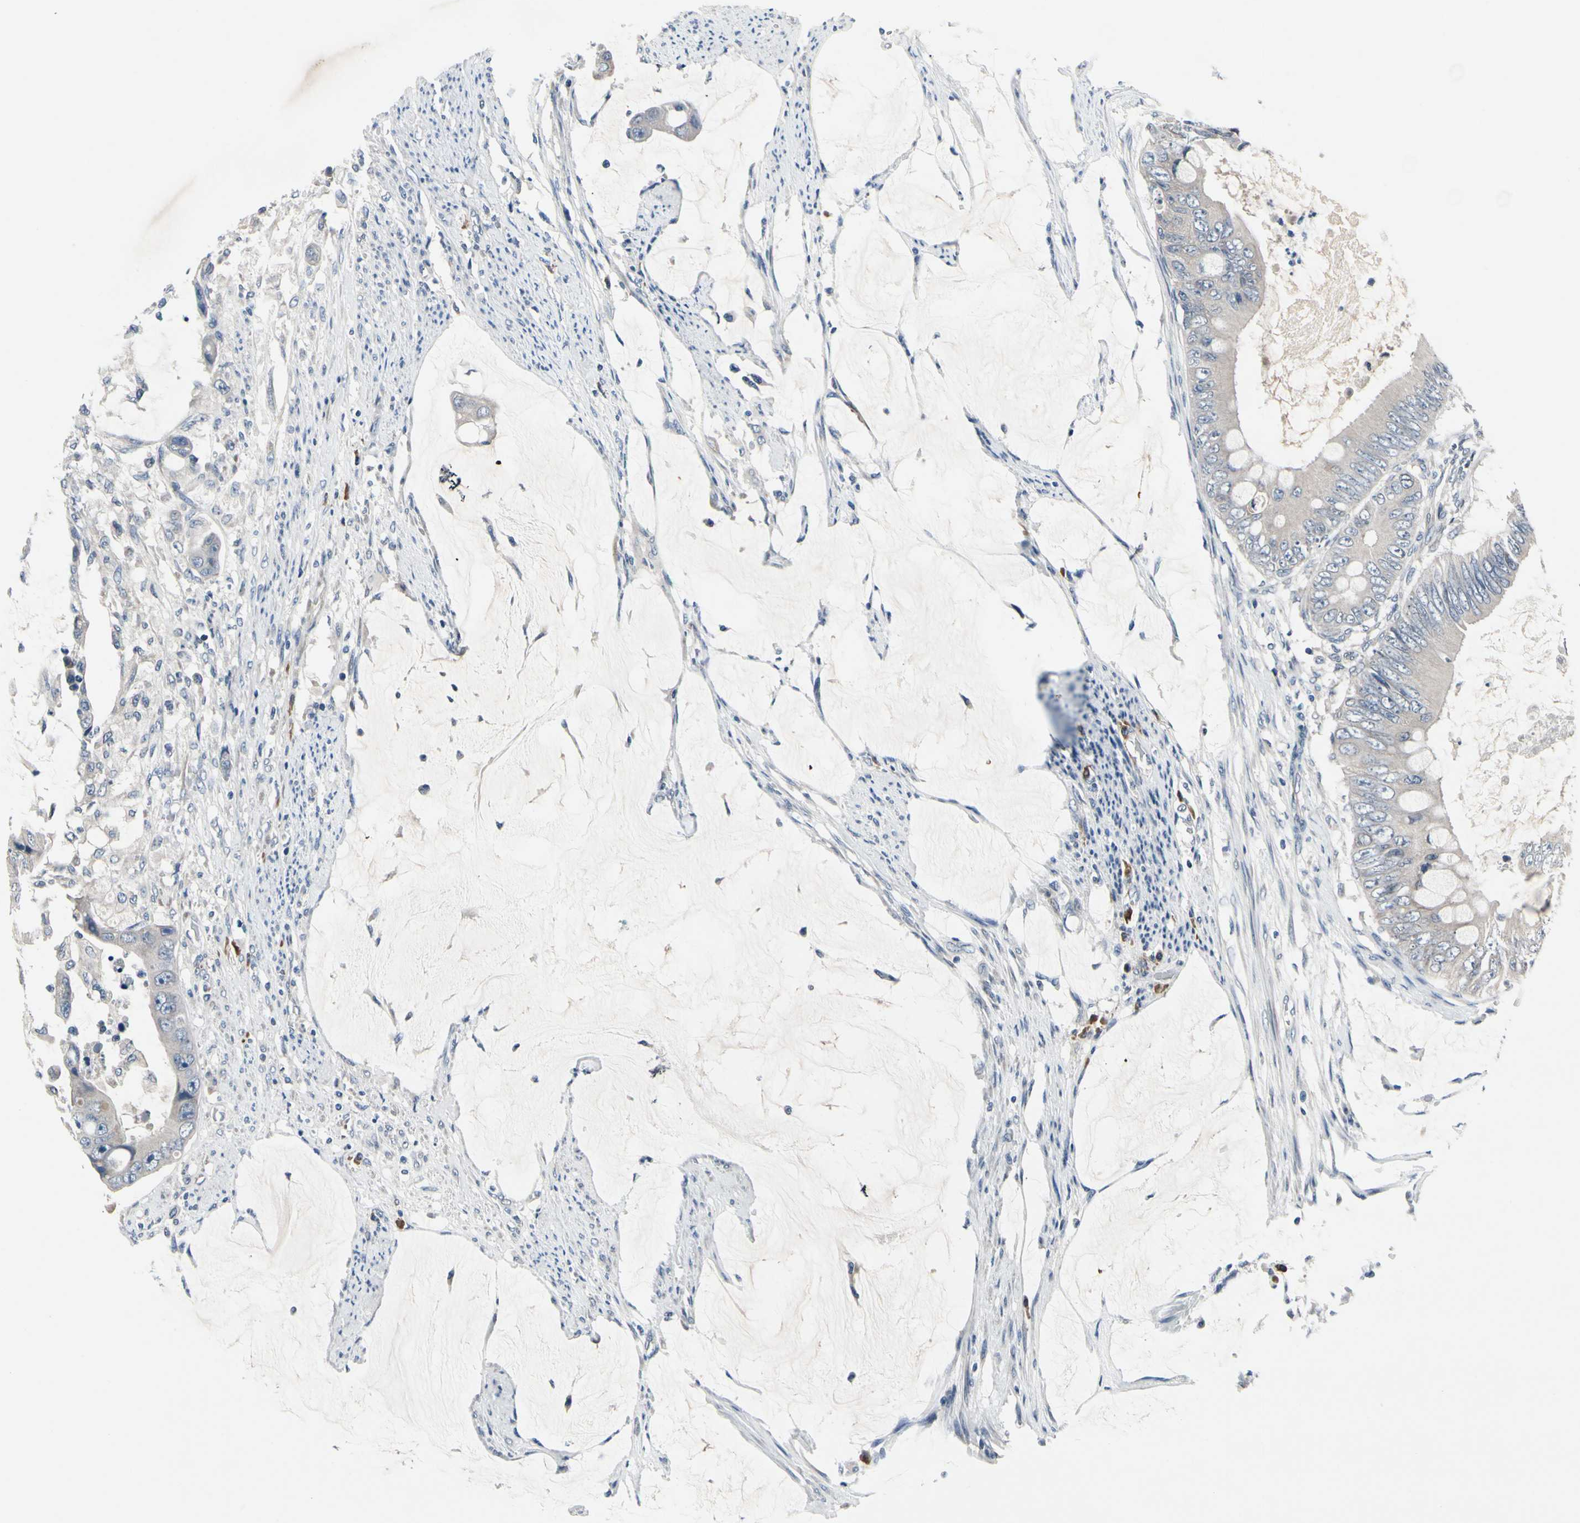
{"staining": {"intensity": "weak", "quantity": "25%-75%", "location": "cytoplasmic/membranous"}, "tissue": "colorectal cancer", "cell_type": "Tumor cells", "image_type": "cancer", "snomed": [{"axis": "morphology", "description": "Adenocarcinoma, NOS"}, {"axis": "topography", "description": "Rectum"}], "caption": "Adenocarcinoma (colorectal) stained for a protein (brown) exhibits weak cytoplasmic/membranous positive staining in approximately 25%-75% of tumor cells.", "gene": "SELENOK", "patient": {"sex": "female", "age": 77}}